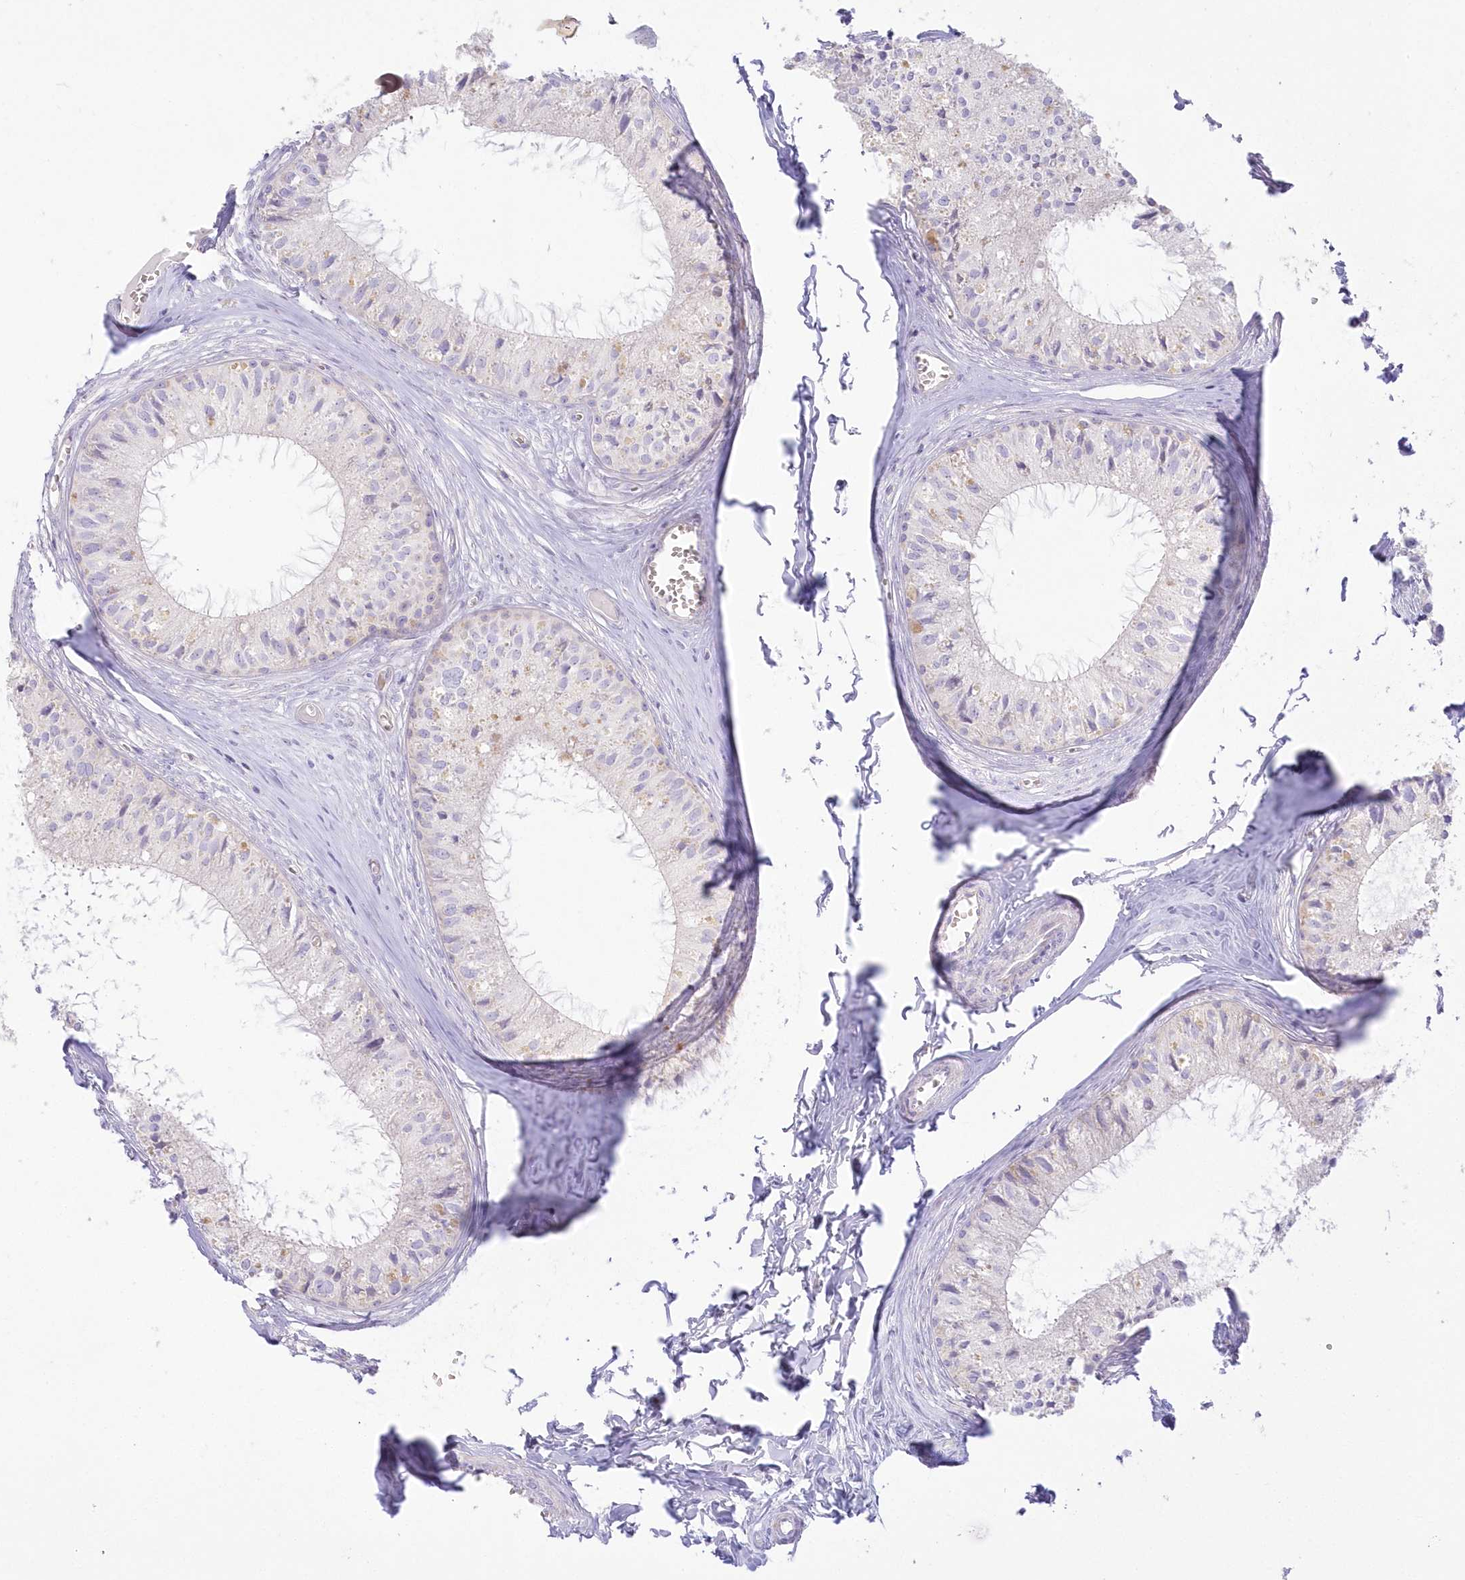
{"staining": {"intensity": "moderate", "quantity": "<25%", "location": "cytoplasmic/membranous"}, "tissue": "epididymis", "cell_type": "Glandular cells", "image_type": "normal", "snomed": [{"axis": "morphology", "description": "Normal tissue, NOS"}, {"axis": "topography", "description": "Epididymis"}], "caption": "Protein expression analysis of unremarkable epididymis shows moderate cytoplasmic/membranous expression in about <25% of glandular cells.", "gene": "TBC1D14", "patient": {"sex": "male", "age": 36}}